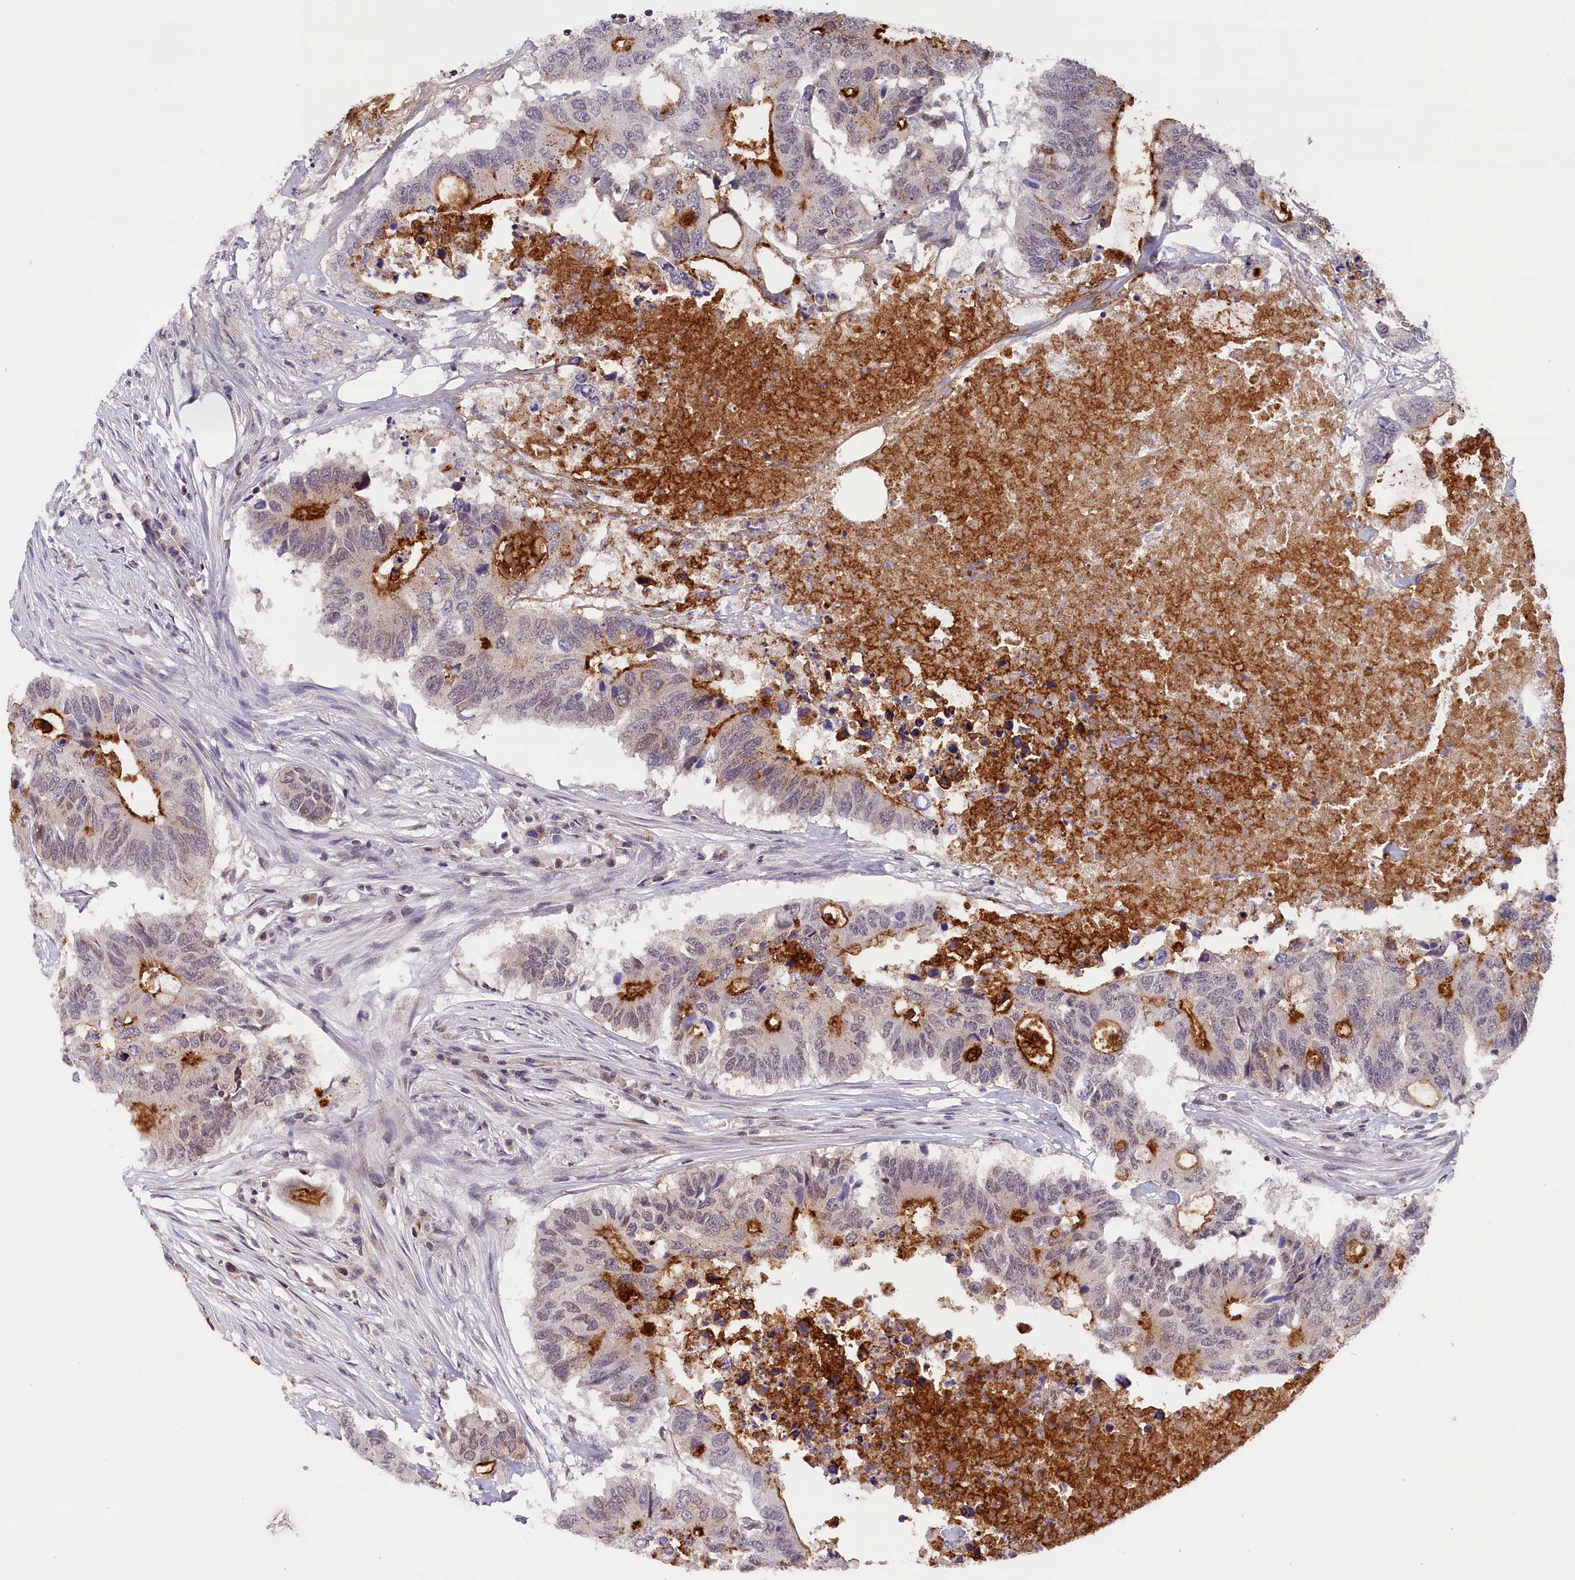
{"staining": {"intensity": "strong", "quantity": "<25%", "location": "cytoplasmic/membranous"}, "tissue": "colorectal cancer", "cell_type": "Tumor cells", "image_type": "cancer", "snomed": [{"axis": "morphology", "description": "Adenocarcinoma, NOS"}, {"axis": "topography", "description": "Colon"}], "caption": "Brown immunohistochemical staining in adenocarcinoma (colorectal) shows strong cytoplasmic/membranous positivity in approximately <25% of tumor cells.", "gene": "KCNK6", "patient": {"sex": "male", "age": 71}}